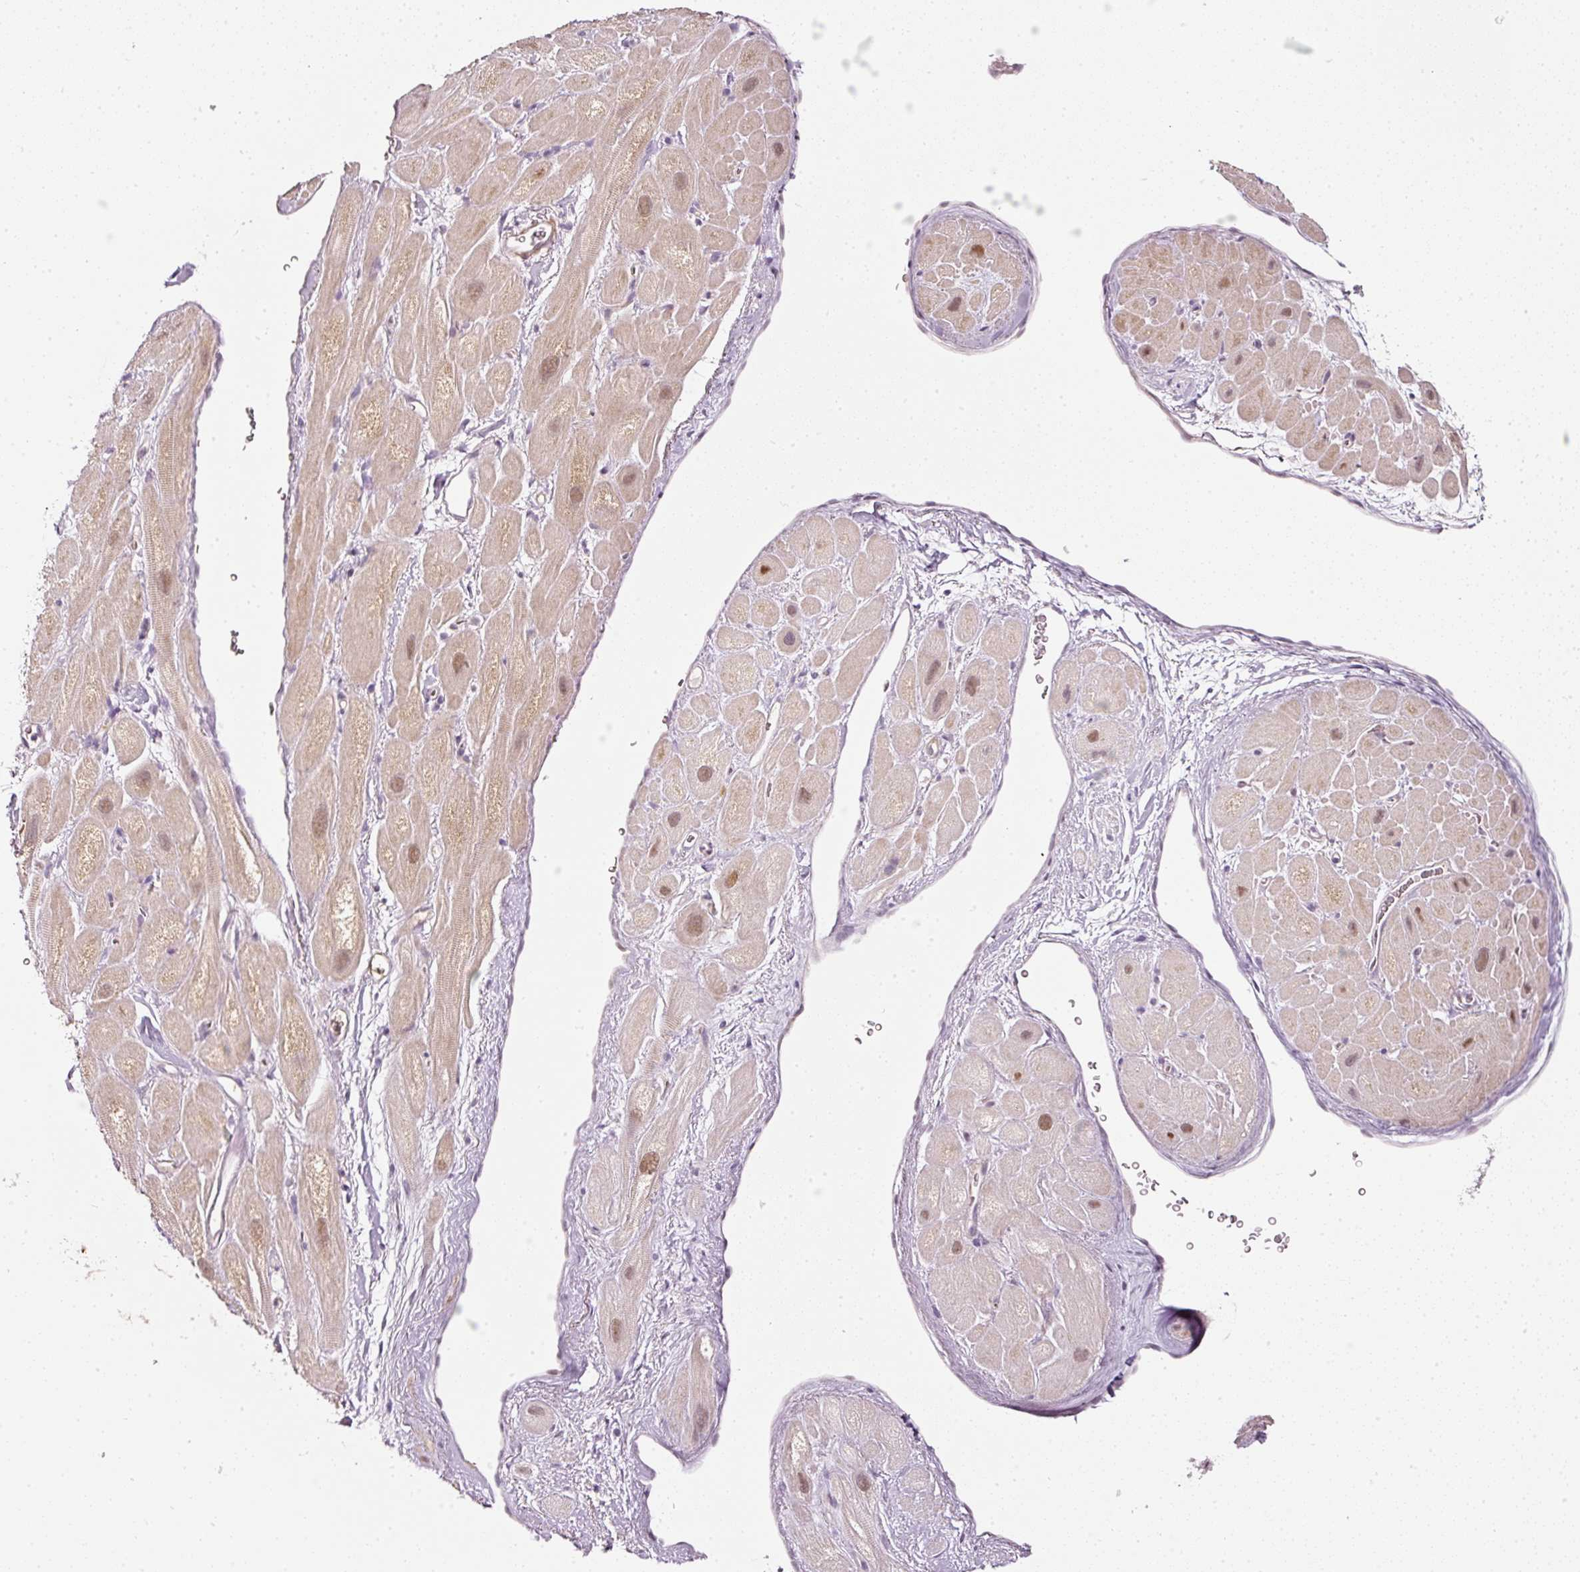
{"staining": {"intensity": "moderate", "quantity": ">75%", "location": "cytoplasmic/membranous,nuclear"}, "tissue": "heart muscle", "cell_type": "Cardiomyocytes", "image_type": "normal", "snomed": [{"axis": "morphology", "description": "Normal tissue, NOS"}, {"axis": "topography", "description": "Heart"}], "caption": "A high-resolution micrograph shows IHC staining of benign heart muscle, which demonstrates moderate cytoplasmic/membranous,nuclear staining in approximately >75% of cardiomyocytes. The protein of interest is shown in brown color, while the nuclei are stained blue.", "gene": "TOGARAM1", "patient": {"sex": "male", "age": 49}}